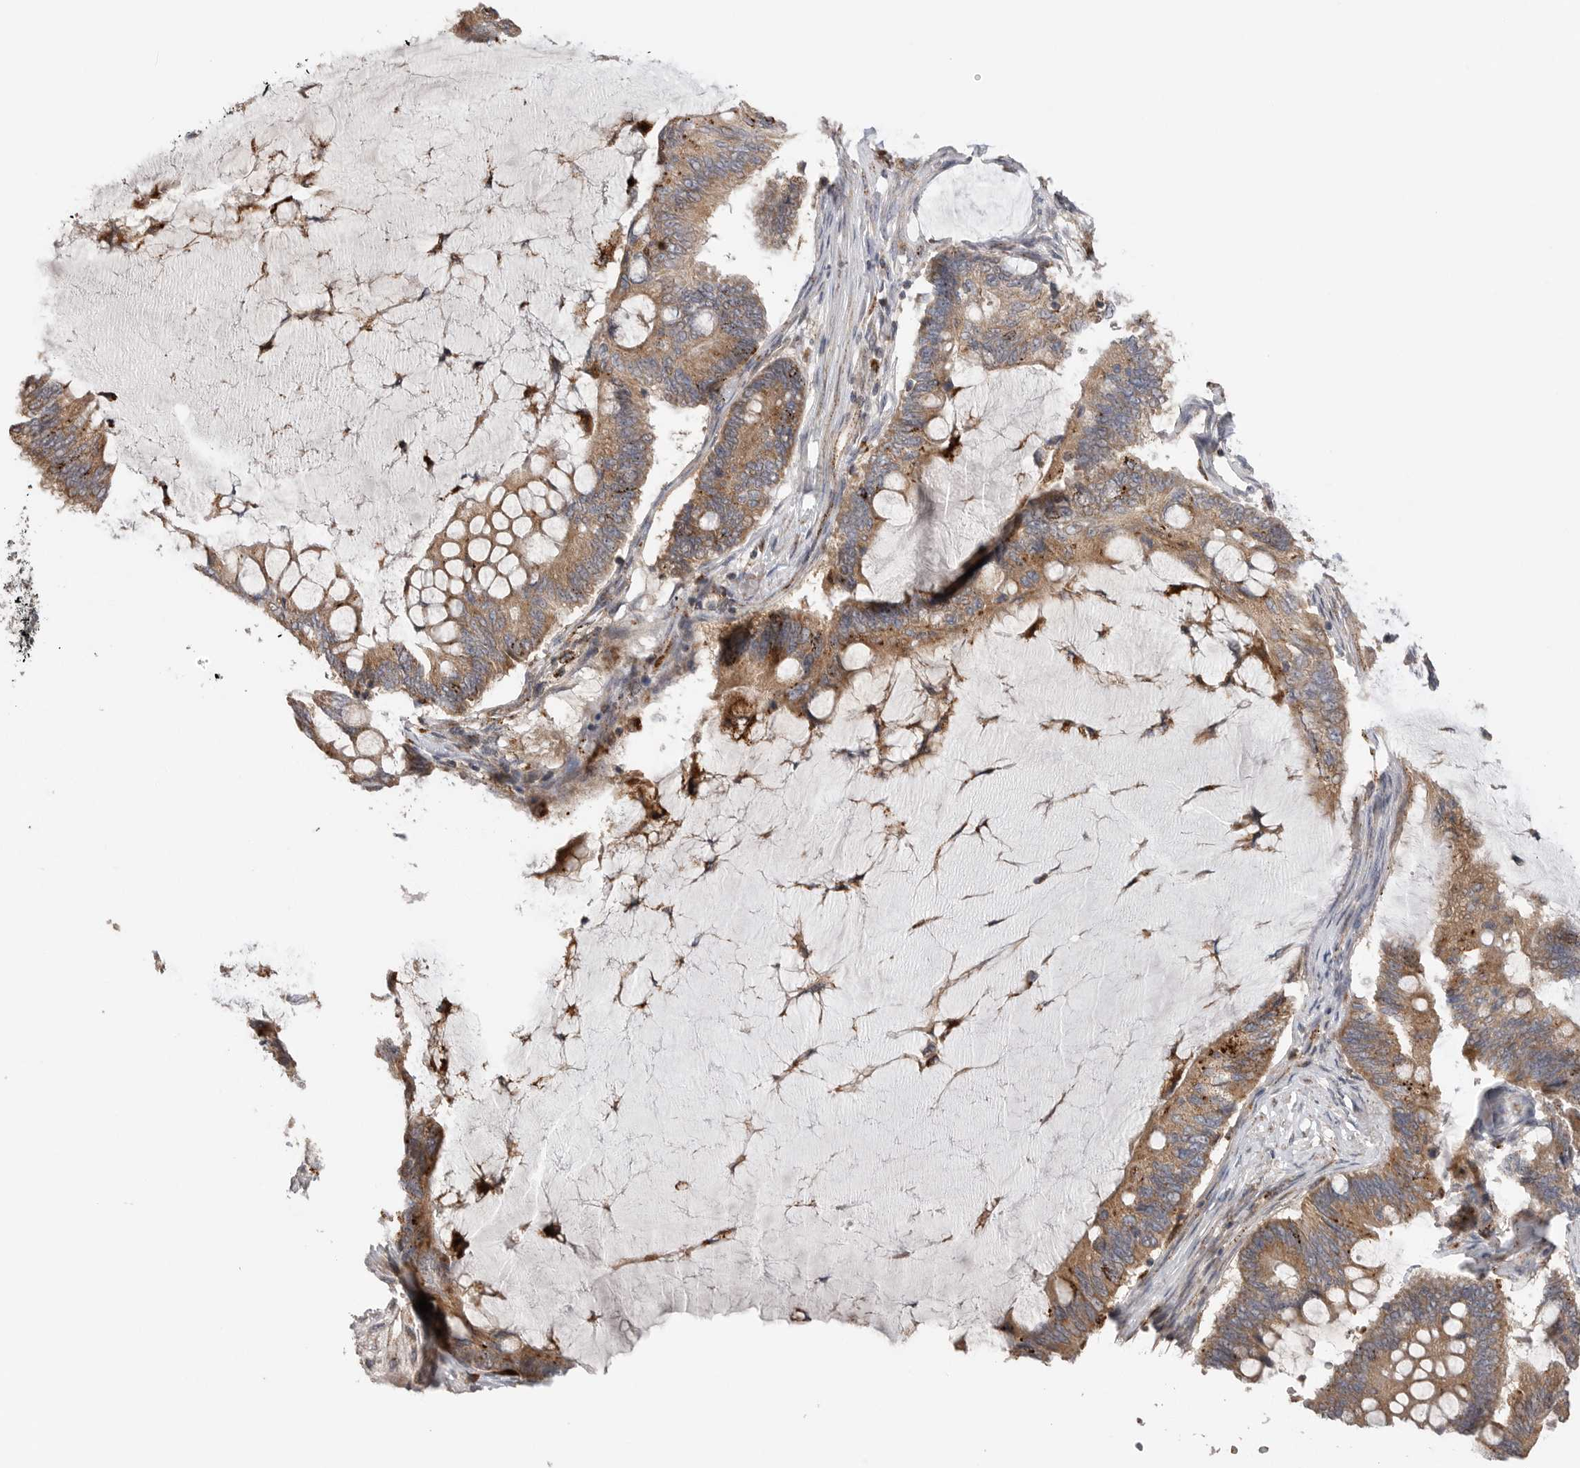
{"staining": {"intensity": "moderate", "quantity": ">75%", "location": "cytoplasmic/membranous"}, "tissue": "ovarian cancer", "cell_type": "Tumor cells", "image_type": "cancer", "snomed": [{"axis": "morphology", "description": "Cystadenocarcinoma, mucinous, NOS"}, {"axis": "topography", "description": "Ovary"}], "caption": "Tumor cells display medium levels of moderate cytoplasmic/membranous positivity in about >75% of cells in human mucinous cystadenocarcinoma (ovarian).", "gene": "GALNS", "patient": {"sex": "female", "age": 61}}